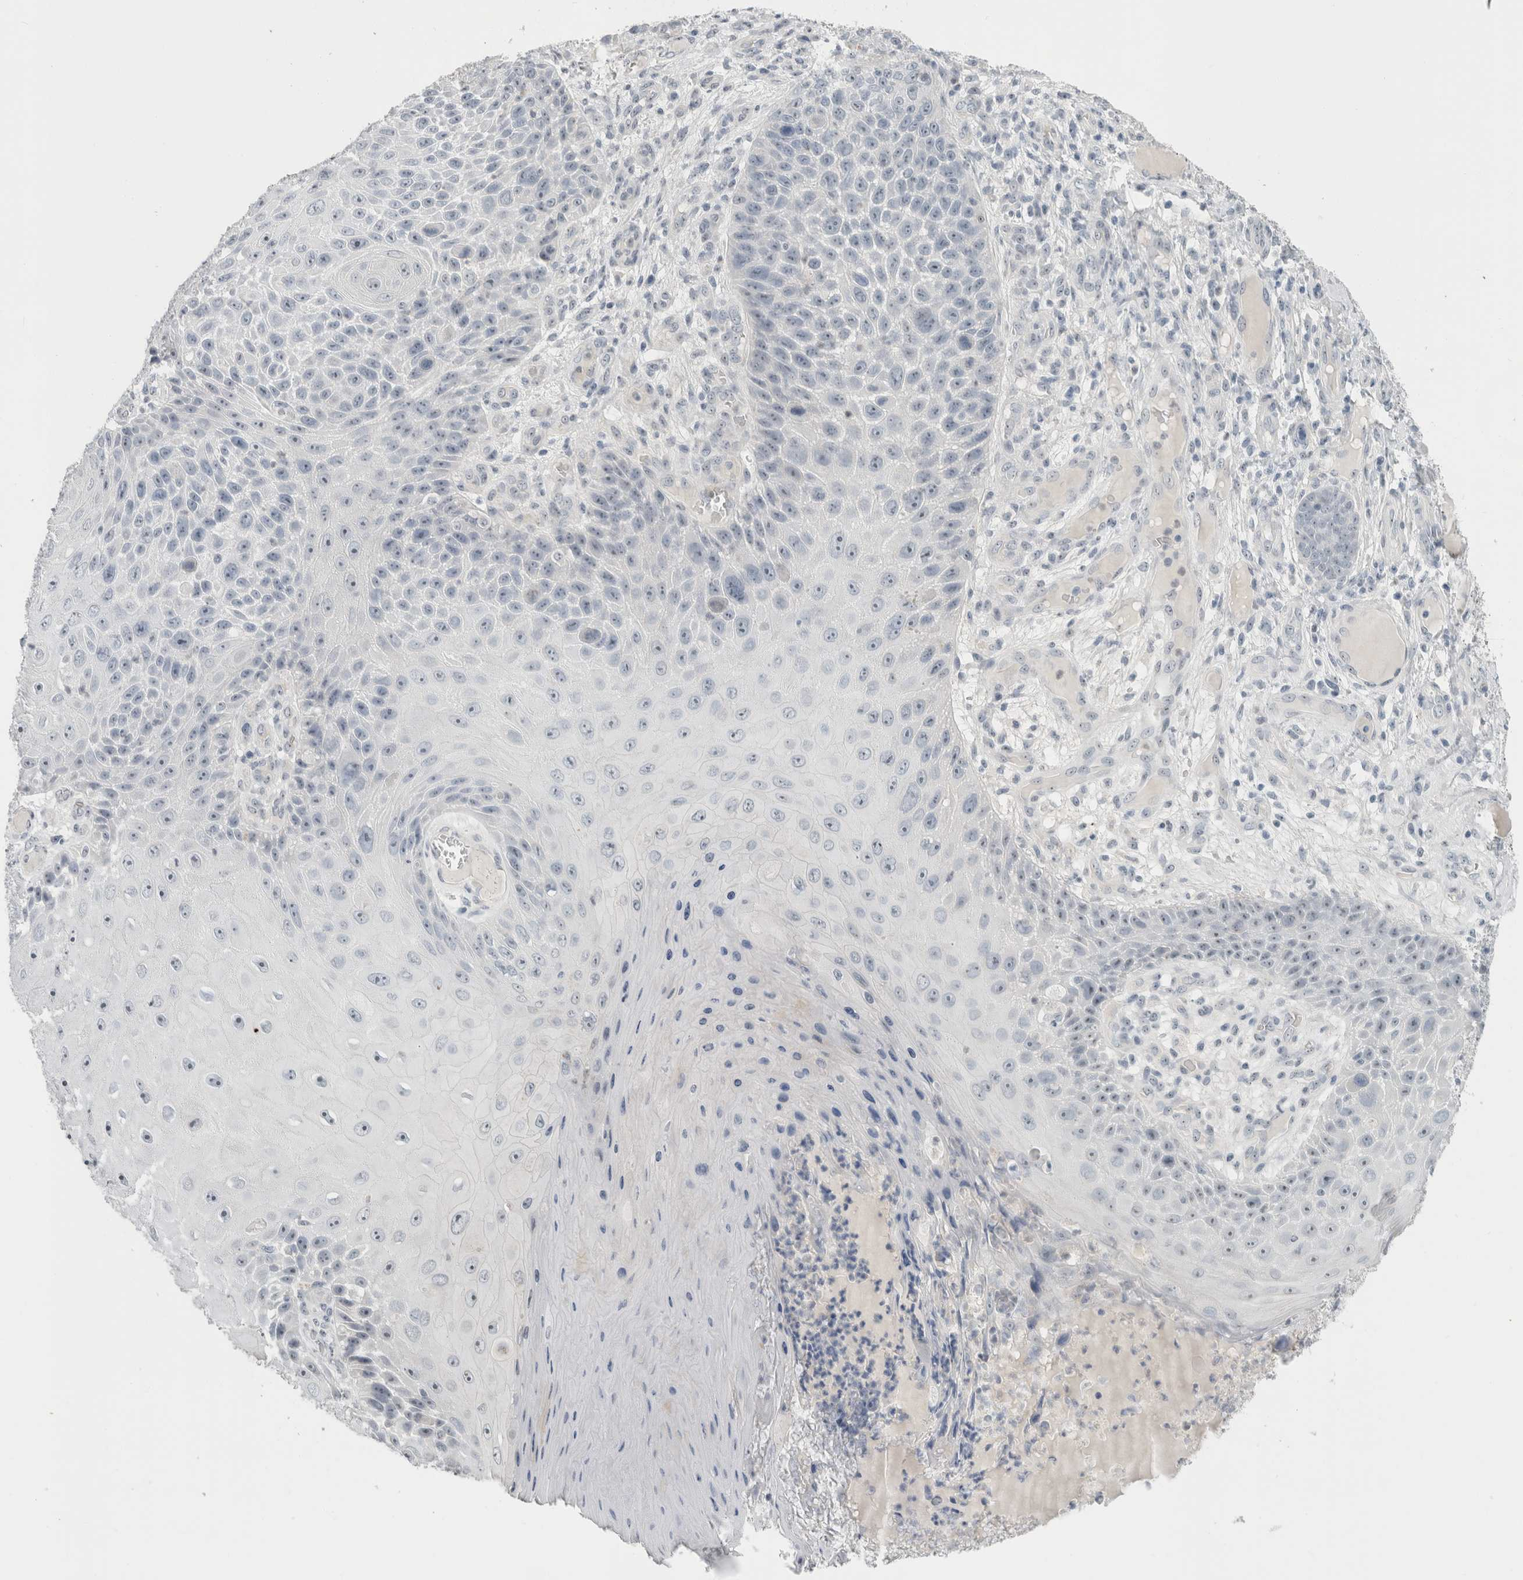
{"staining": {"intensity": "negative", "quantity": "none", "location": "none"}, "tissue": "skin cancer", "cell_type": "Tumor cells", "image_type": "cancer", "snomed": [{"axis": "morphology", "description": "Squamous cell carcinoma, NOS"}, {"axis": "topography", "description": "Skin"}], "caption": "DAB (3,3'-diaminobenzidine) immunohistochemical staining of human skin squamous cell carcinoma shows no significant expression in tumor cells.", "gene": "FMR1NB", "patient": {"sex": "female", "age": 88}}